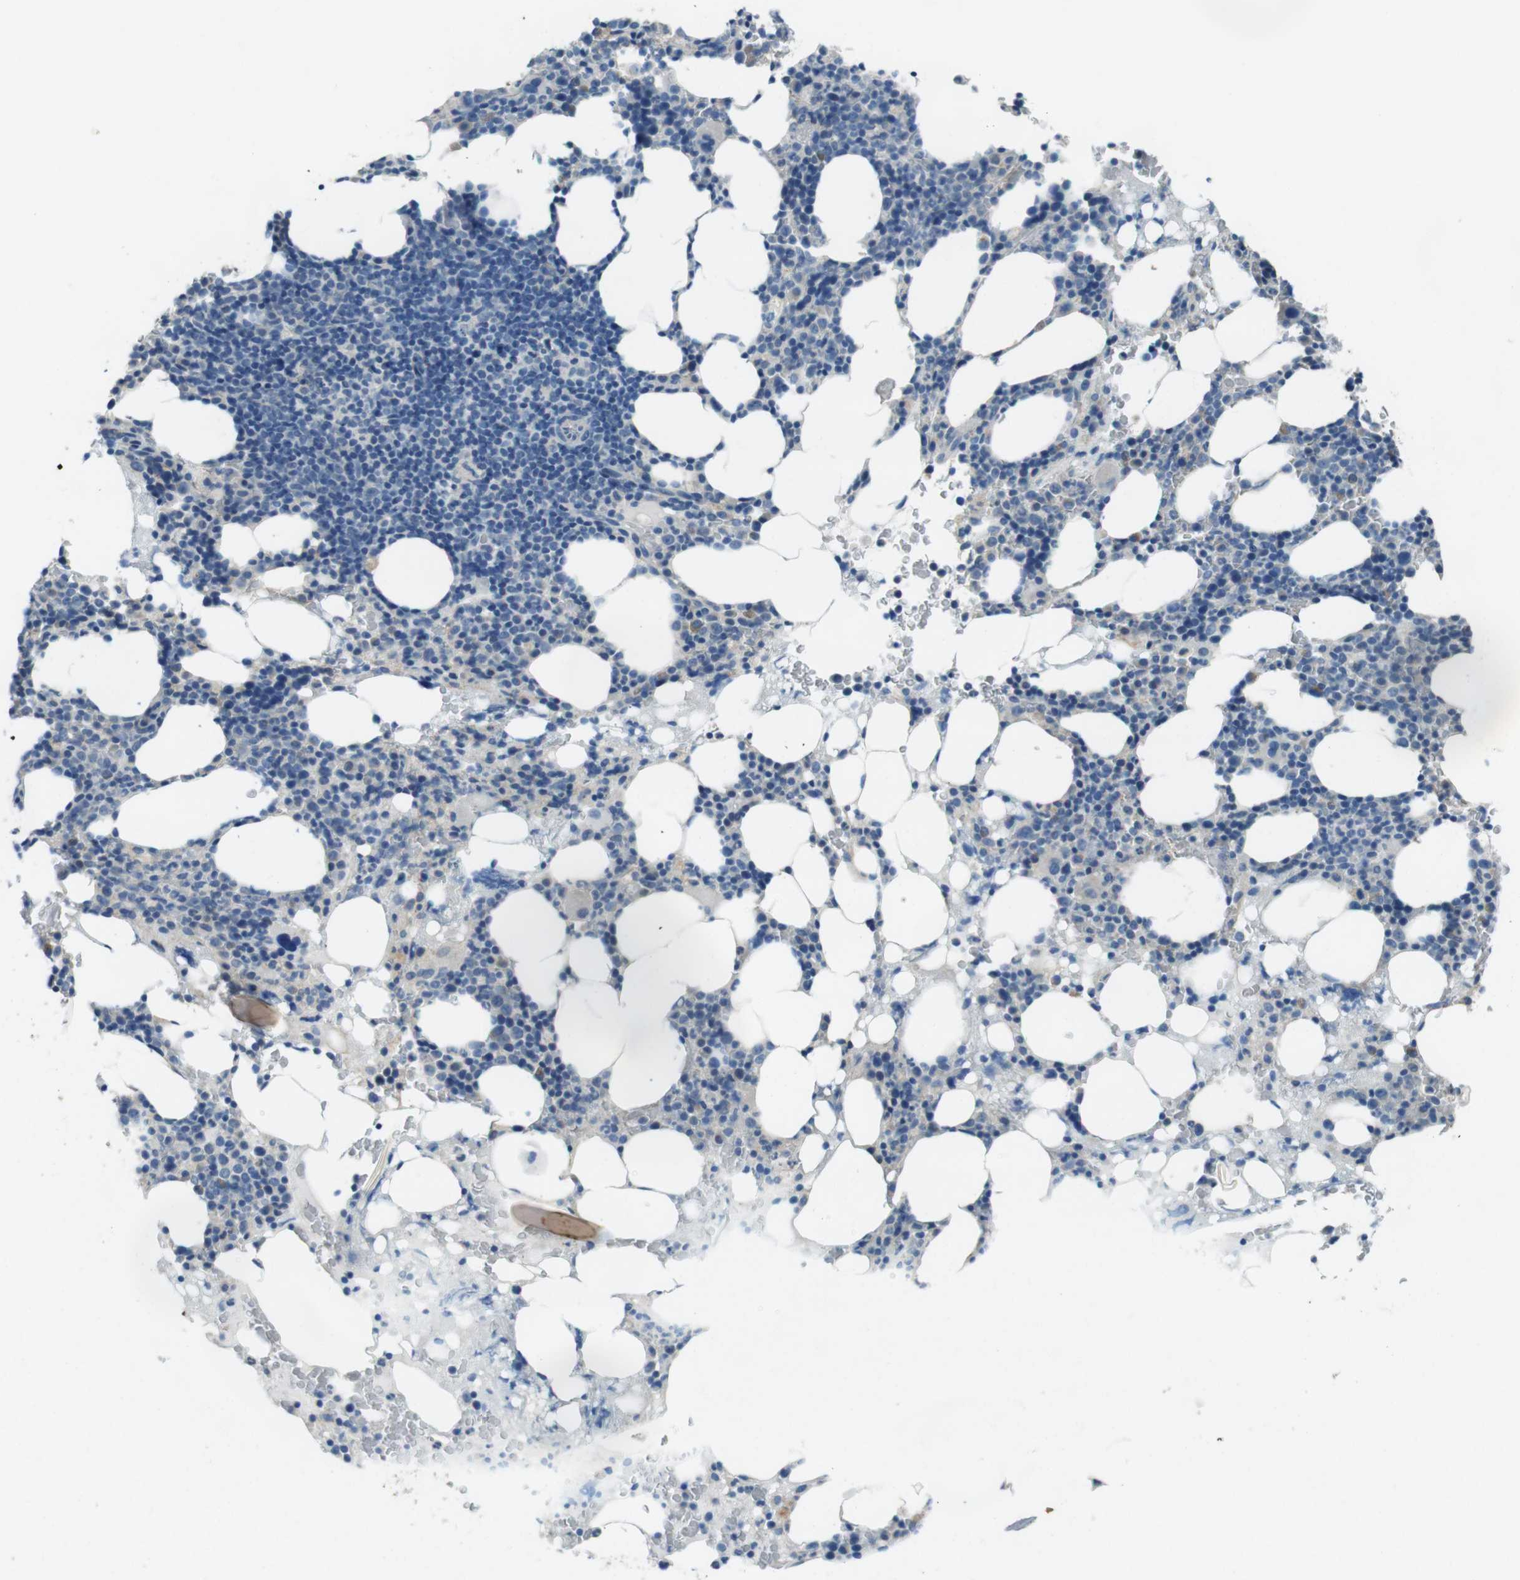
{"staining": {"intensity": "negative", "quantity": "none", "location": "none"}, "tissue": "bone marrow", "cell_type": "Hematopoietic cells", "image_type": "normal", "snomed": [{"axis": "morphology", "description": "Normal tissue, NOS"}, {"axis": "morphology", "description": "Inflammation, NOS"}, {"axis": "topography", "description": "Bone marrow"}], "caption": "This is a micrograph of immunohistochemistry staining of benign bone marrow, which shows no positivity in hematopoietic cells.", "gene": "ENTPD7", "patient": {"sex": "female", "age": 84}}